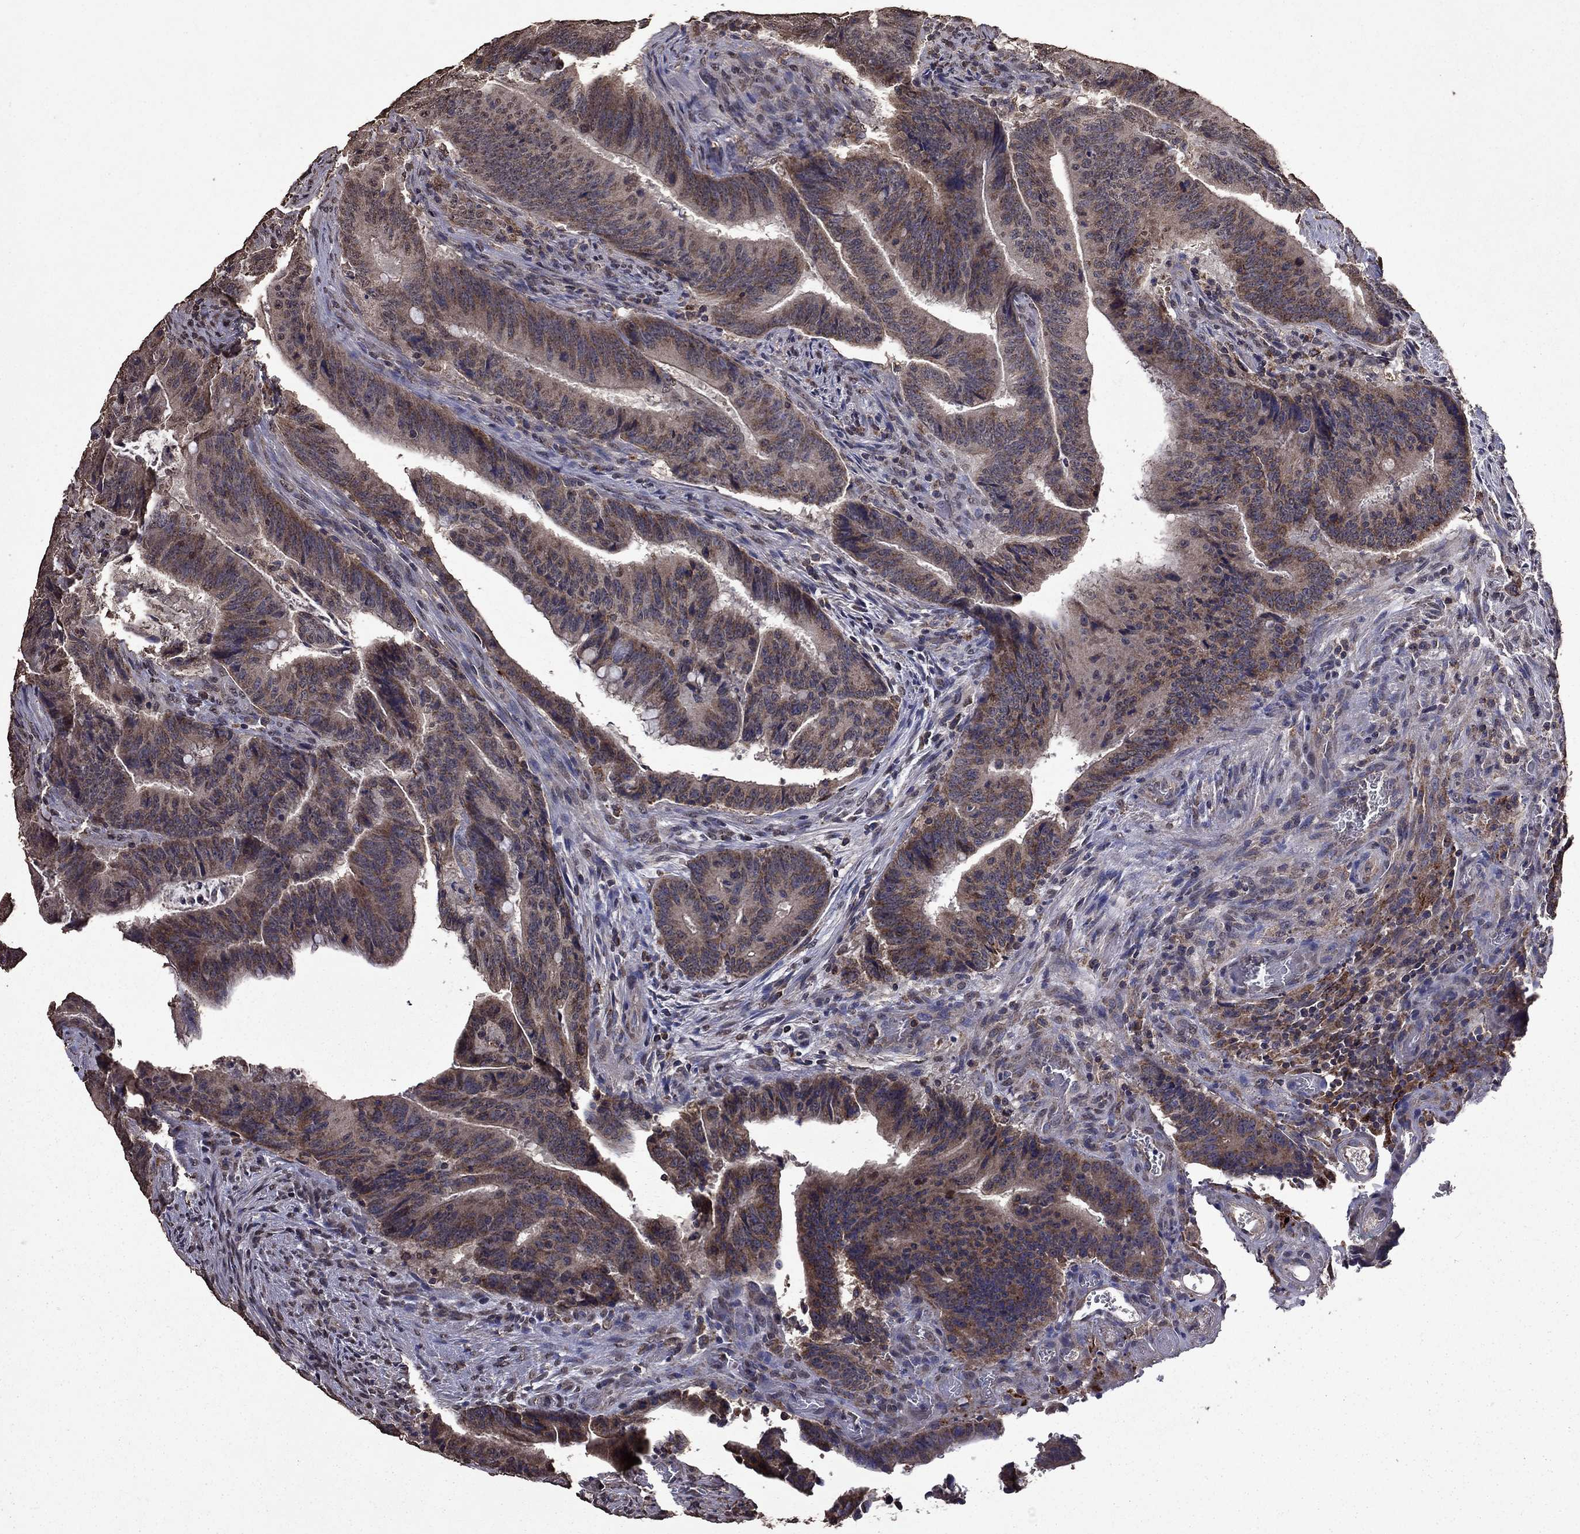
{"staining": {"intensity": "moderate", "quantity": "25%-75%", "location": "cytoplasmic/membranous"}, "tissue": "colorectal cancer", "cell_type": "Tumor cells", "image_type": "cancer", "snomed": [{"axis": "morphology", "description": "Adenocarcinoma, NOS"}, {"axis": "topography", "description": "Colon"}], "caption": "IHC image of neoplastic tissue: colorectal adenocarcinoma stained using immunohistochemistry exhibits medium levels of moderate protein expression localized specifically in the cytoplasmic/membranous of tumor cells, appearing as a cytoplasmic/membranous brown color.", "gene": "SERPINA5", "patient": {"sex": "female", "age": 87}}